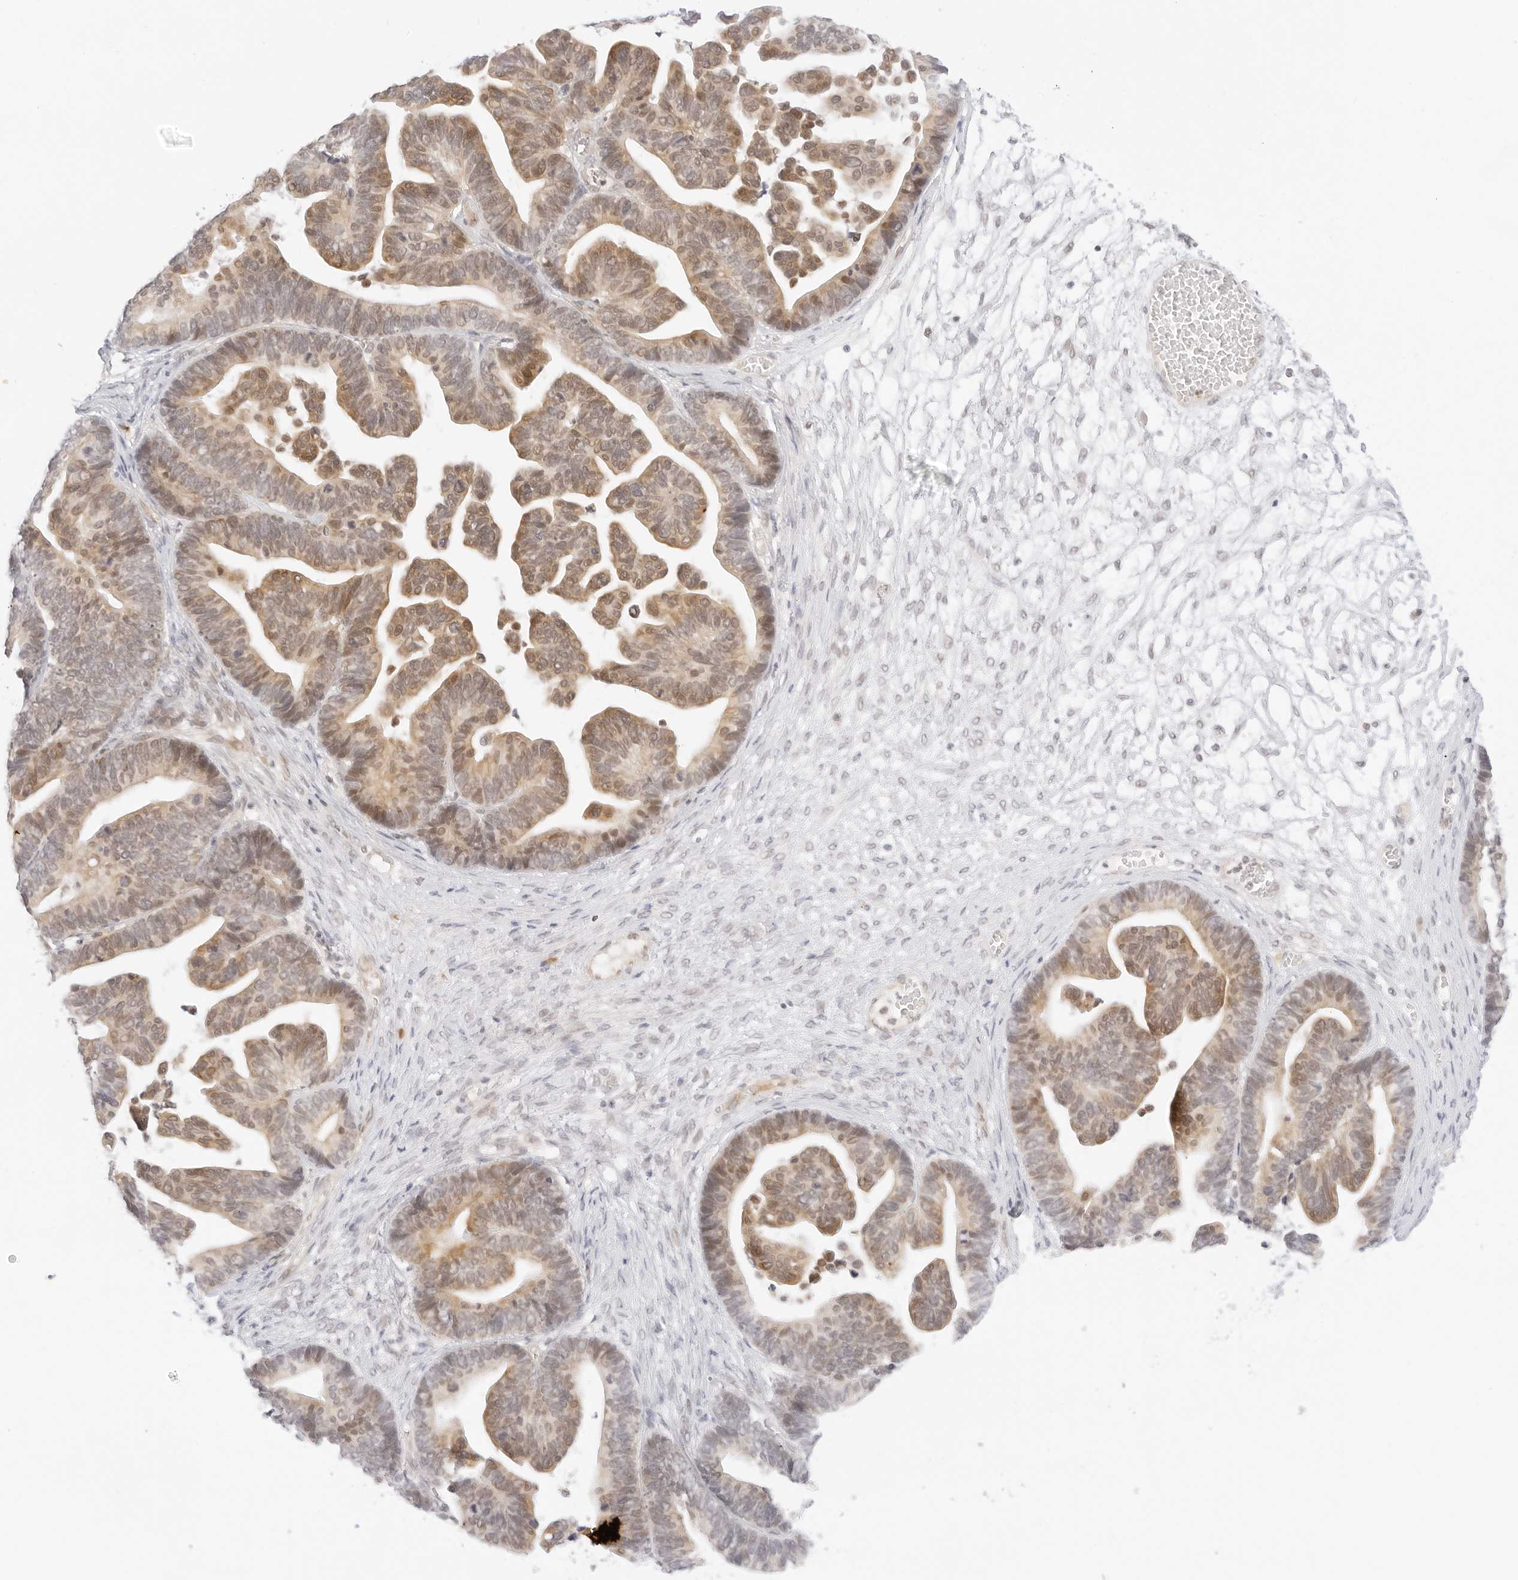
{"staining": {"intensity": "moderate", "quantity": "25%-75%", "location": "nuclear"}, "tissue": "ovarian cancer", "cell_type": "Tumor cells", "image_type": "cancer", "snomed": [{"axis": "morphology", "description": "Cystadenocarcinoma, serous, NOS"}, {"axis": "topography", "description": "Ovary"}], "caption": "Ovarian serous cystadenocarcinoma stained with a brown dye exhibits moderate nuclear positive expression in approximately 25%-75% of tumor cells.", "gene": "POLR3C", "patient": {"sex": "female", "age": 56}}